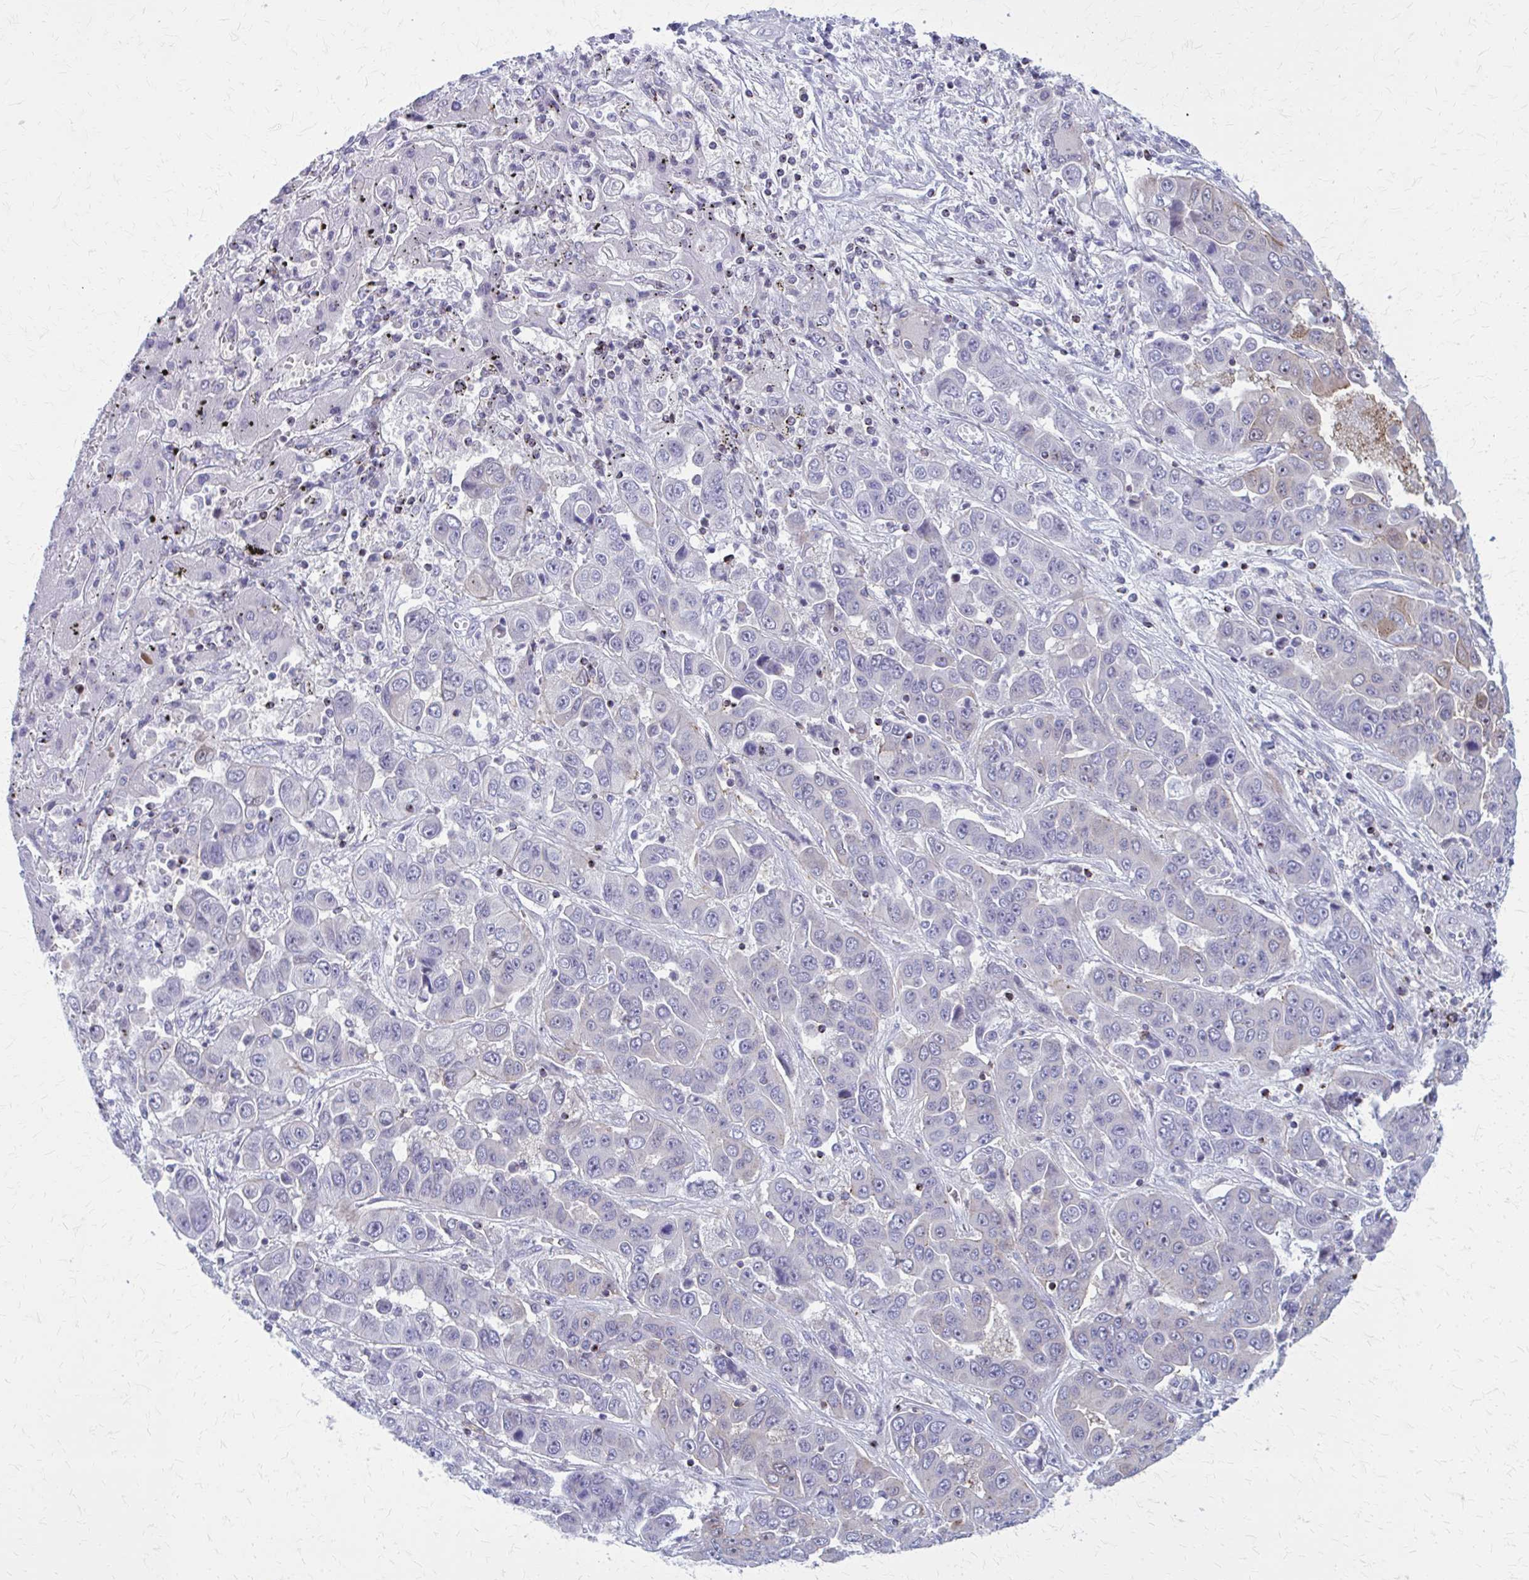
{"staining": {"intensity": "weak", "quantity": "<25%", "location": "cytoplasmic/membranous"}, "tissue": "liver cancer", "cell_type": "Tumor cells", "image_type": "cancer", "snomed": [{"axis": "morphology", "description": "Cholangiocarcinoma"}, {"axis": "topography", "description": "Liver"}], "caption": "High power microscopy micrograph of an immunohistochemistry (IHC) micrograph of liver cancer, revealing no significant expression in tumor cells. (DAB (3,3'-diaminobenzidine) IHC with hematoxylin counter stain).", "gene": "PEDS1", "patient": {"sex": "female", "age": 52}}